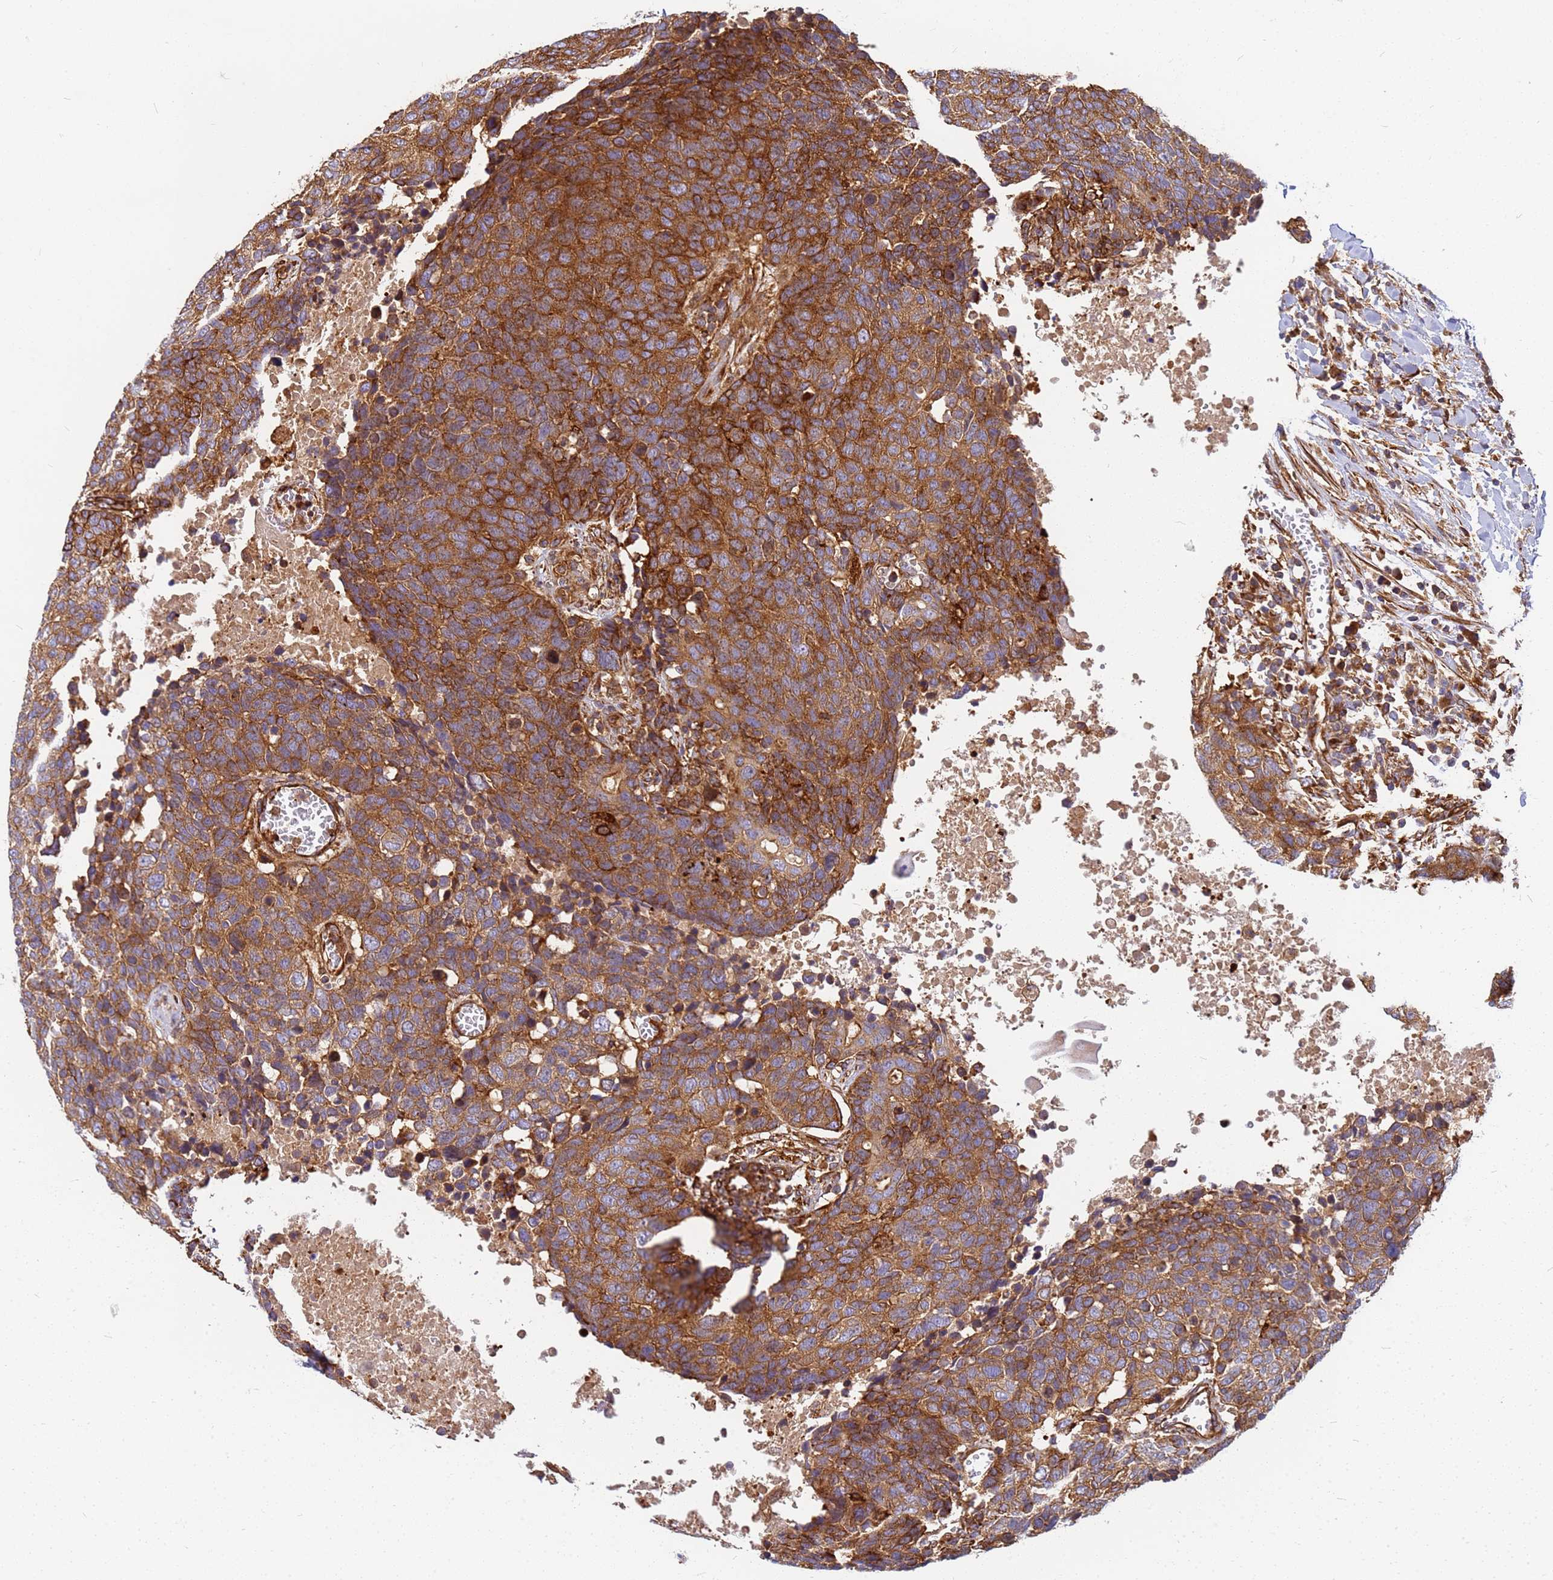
{"staining": {"intensity": "strong", "quantity": ">75%", "location": "cytoplasmic/membranous"}, "tissue": "head and neck cancer", "cell_type": "Tumor cells", "image_type": "cancer", "snomed": [{"axis": "morphology", "description": "Squamous cell carcinoma, NOS"}, {"axis": "topography", "description": "Head-Neck"}], "caption": "A histopathology image showing strong cytoplasmic/membranous staining in approximately >75% of tumor cells in squamous cell carcinoma (head and neck), as visualized by brown immunohistochemical staining.", "gene": "C2CD5", "patient": {"sex": "male", "age": 66}}